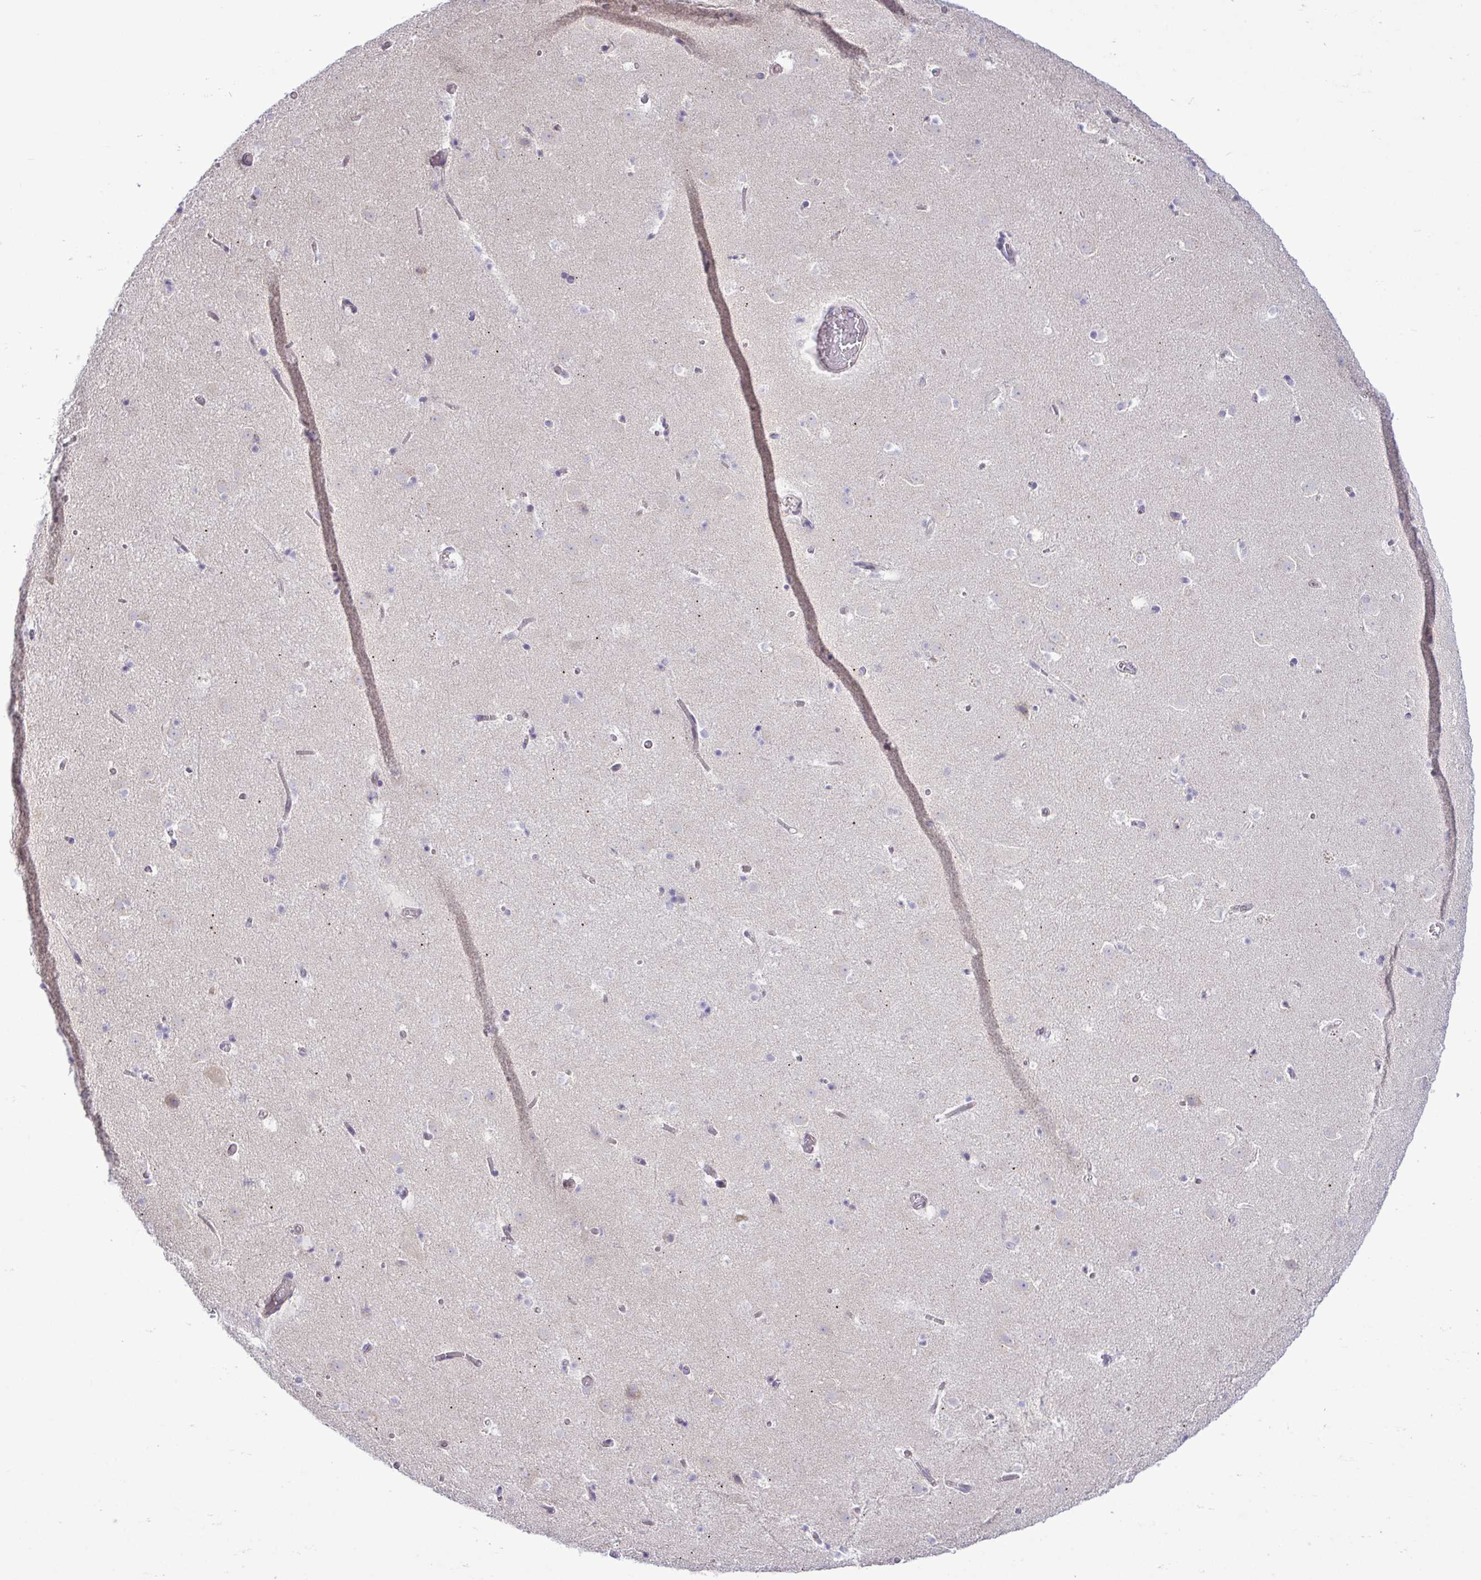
{"staining": {"intensity": "negative", "quantity": "none", "location": "none"}, "tissue": "caudate", "cell_type": "Glial cells", "image_type": "normal", "snomed": [{"axis": "morphology", "description": "Normal tissue, NOS"}, {"axis": "topography", "description": "Lateral ventricle wall"}], "caption": "Immunohistochemical staining of normal human caudate displays no significant expression in glial cells. (IHC, brightfield microscopy, high magnification).", "gene": "SYNPO2L", "patient": {"sex": "male", "age": 37}}